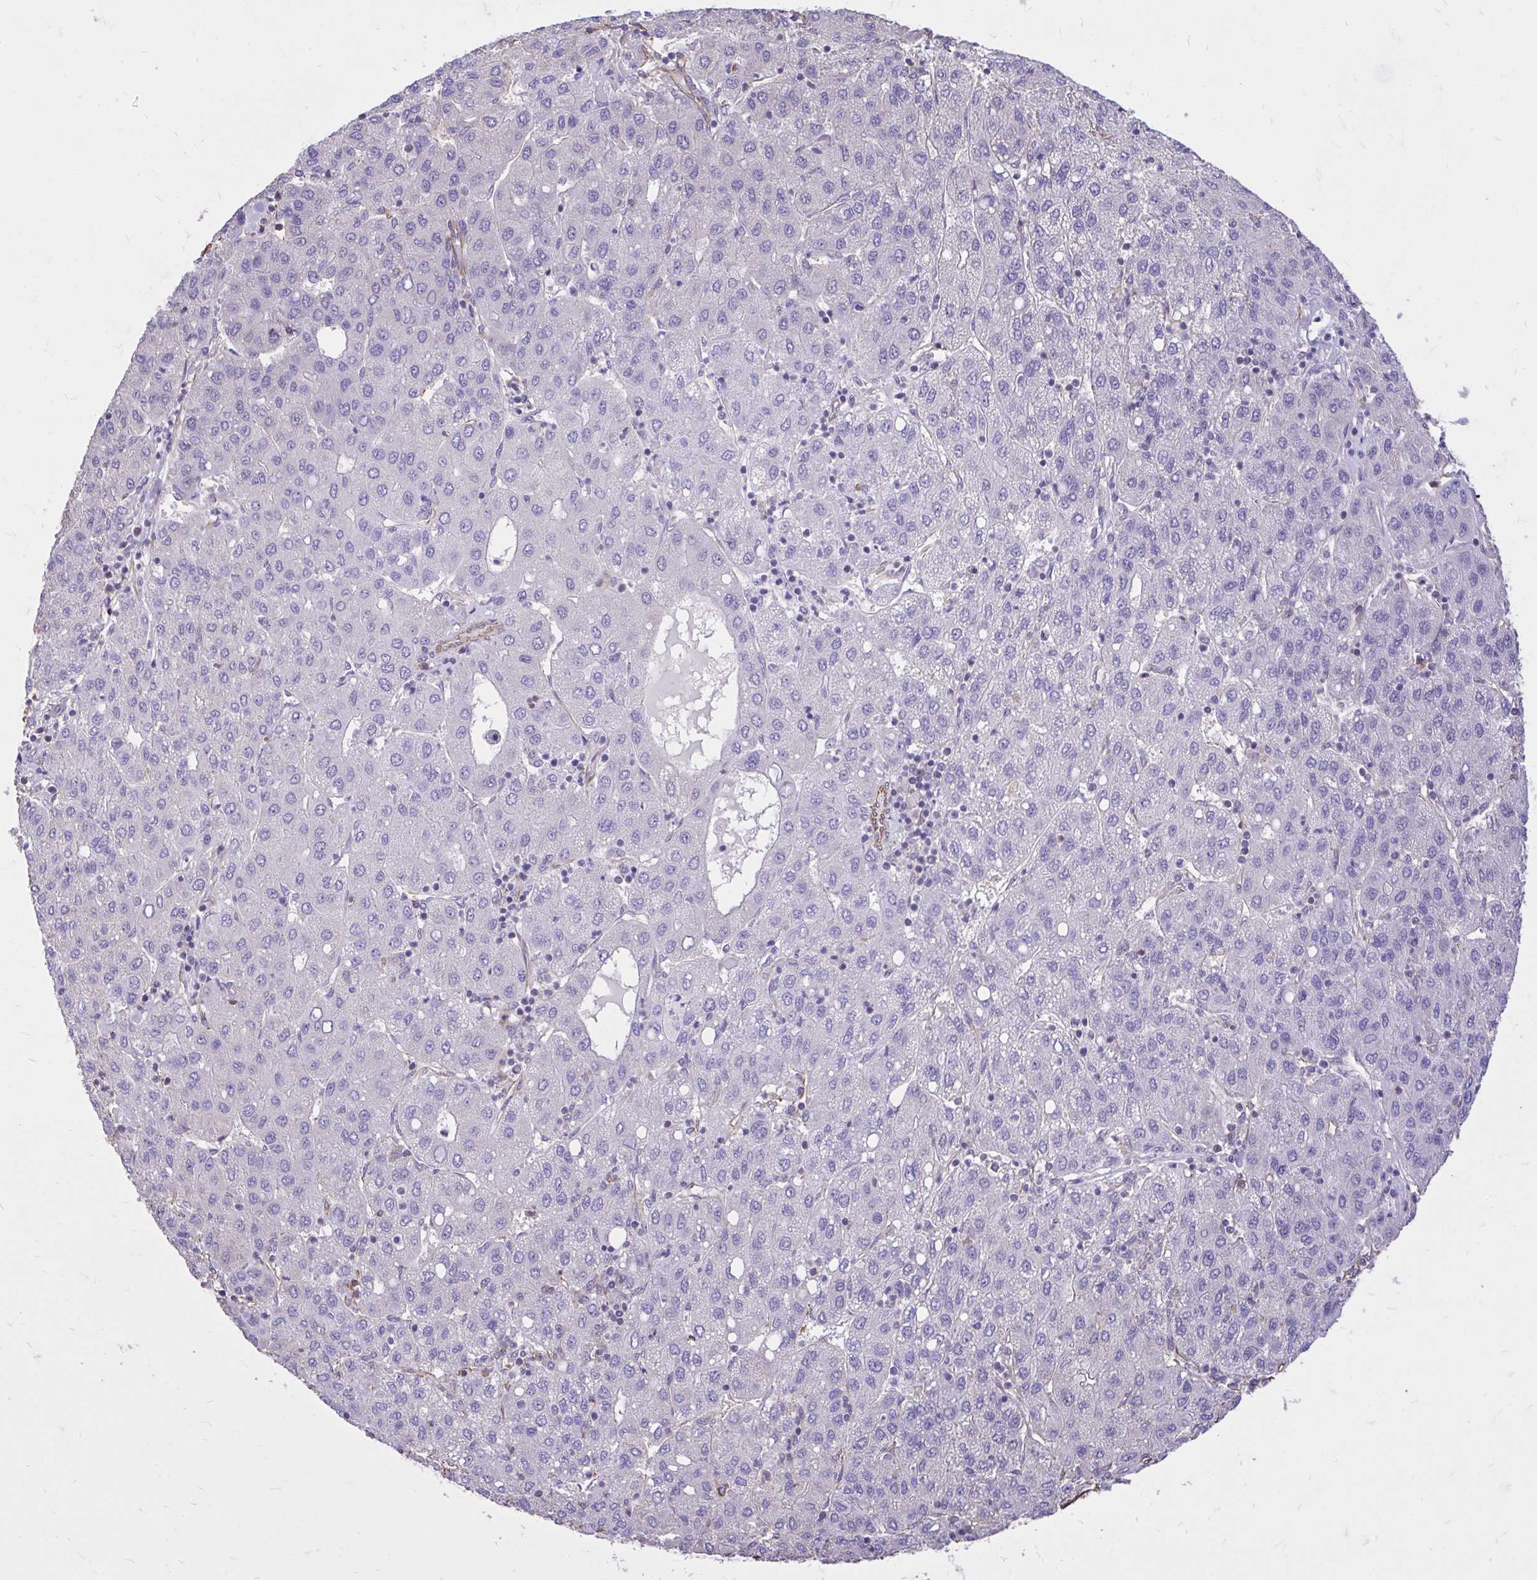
{"staining": {"intensity": "negative", "quantity": "none", "location": "none"}, "tissue": "liver cancer", "cell_type": "Tumor cells", "image_type": "cancer", "snomed": [{"axis": "morphology", "description": "Carcinoma, Hepatocellular, NOS"}, {"axis": "topography", "description": "Liver"}], "caption": "Tumor cells show no significant protein expression in liver cancer.", "gene": "RNF103", "patient": {"sex": "male", "age": 65}}